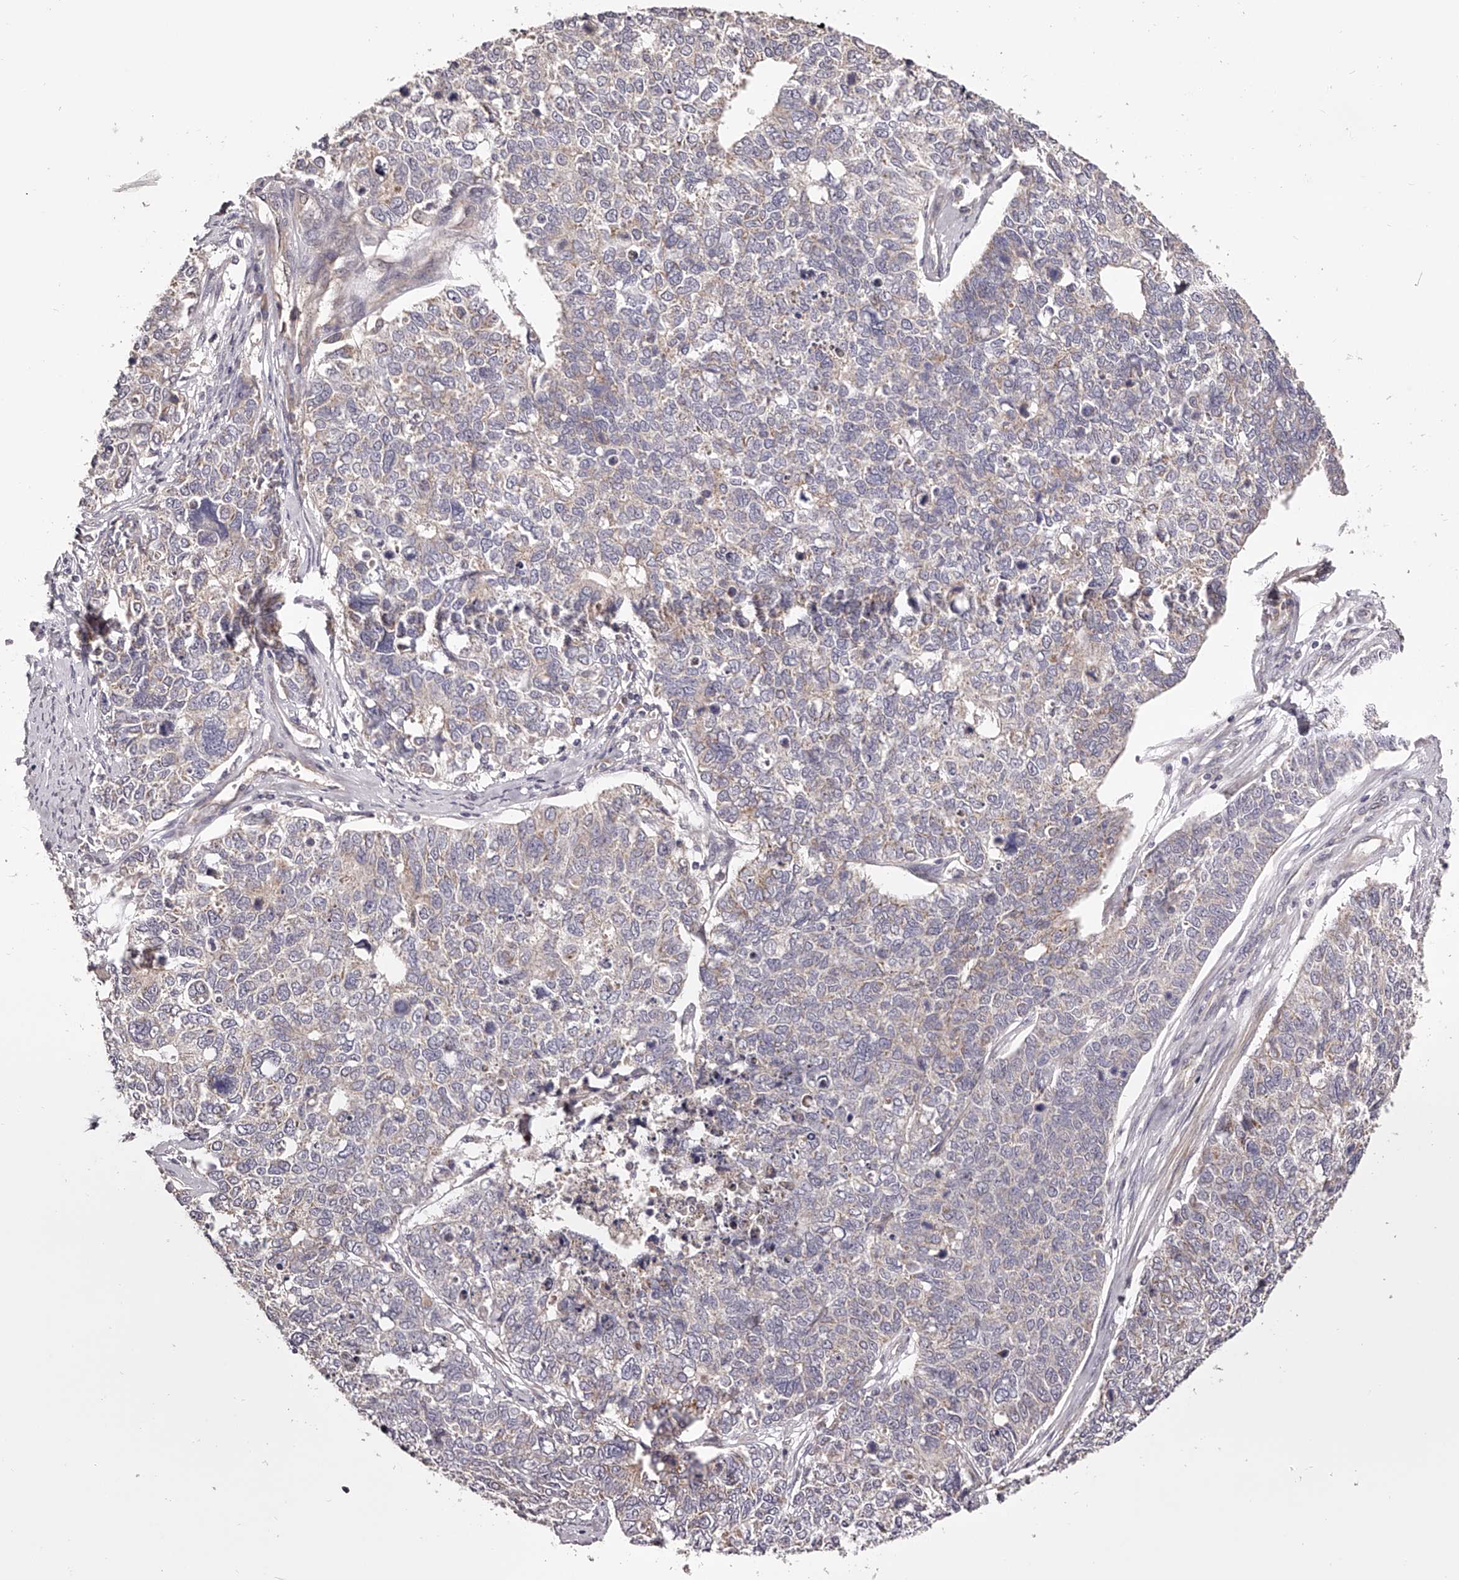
{"staining": {"intensity": "weak", "quantity": "25%-75%", "location": "cytoplasmic/membranous"}, "tissue": "cervical cancer", "cell_type": "Tumor cells", "image_type": "cancer", "snomed": [{"axis": "morphology", "description": "Squamous cell carcinoma, NOS"}, {"axis": "topography", "description": "Cervix"}], "caption": "Protein staining of cervical cancer tissue displays weak cytoplasmic/membranous positivity in about 25%-75% of tumor cells.", "gene": "ODF2L", "patient": {"sex": "female", "age": 63}}